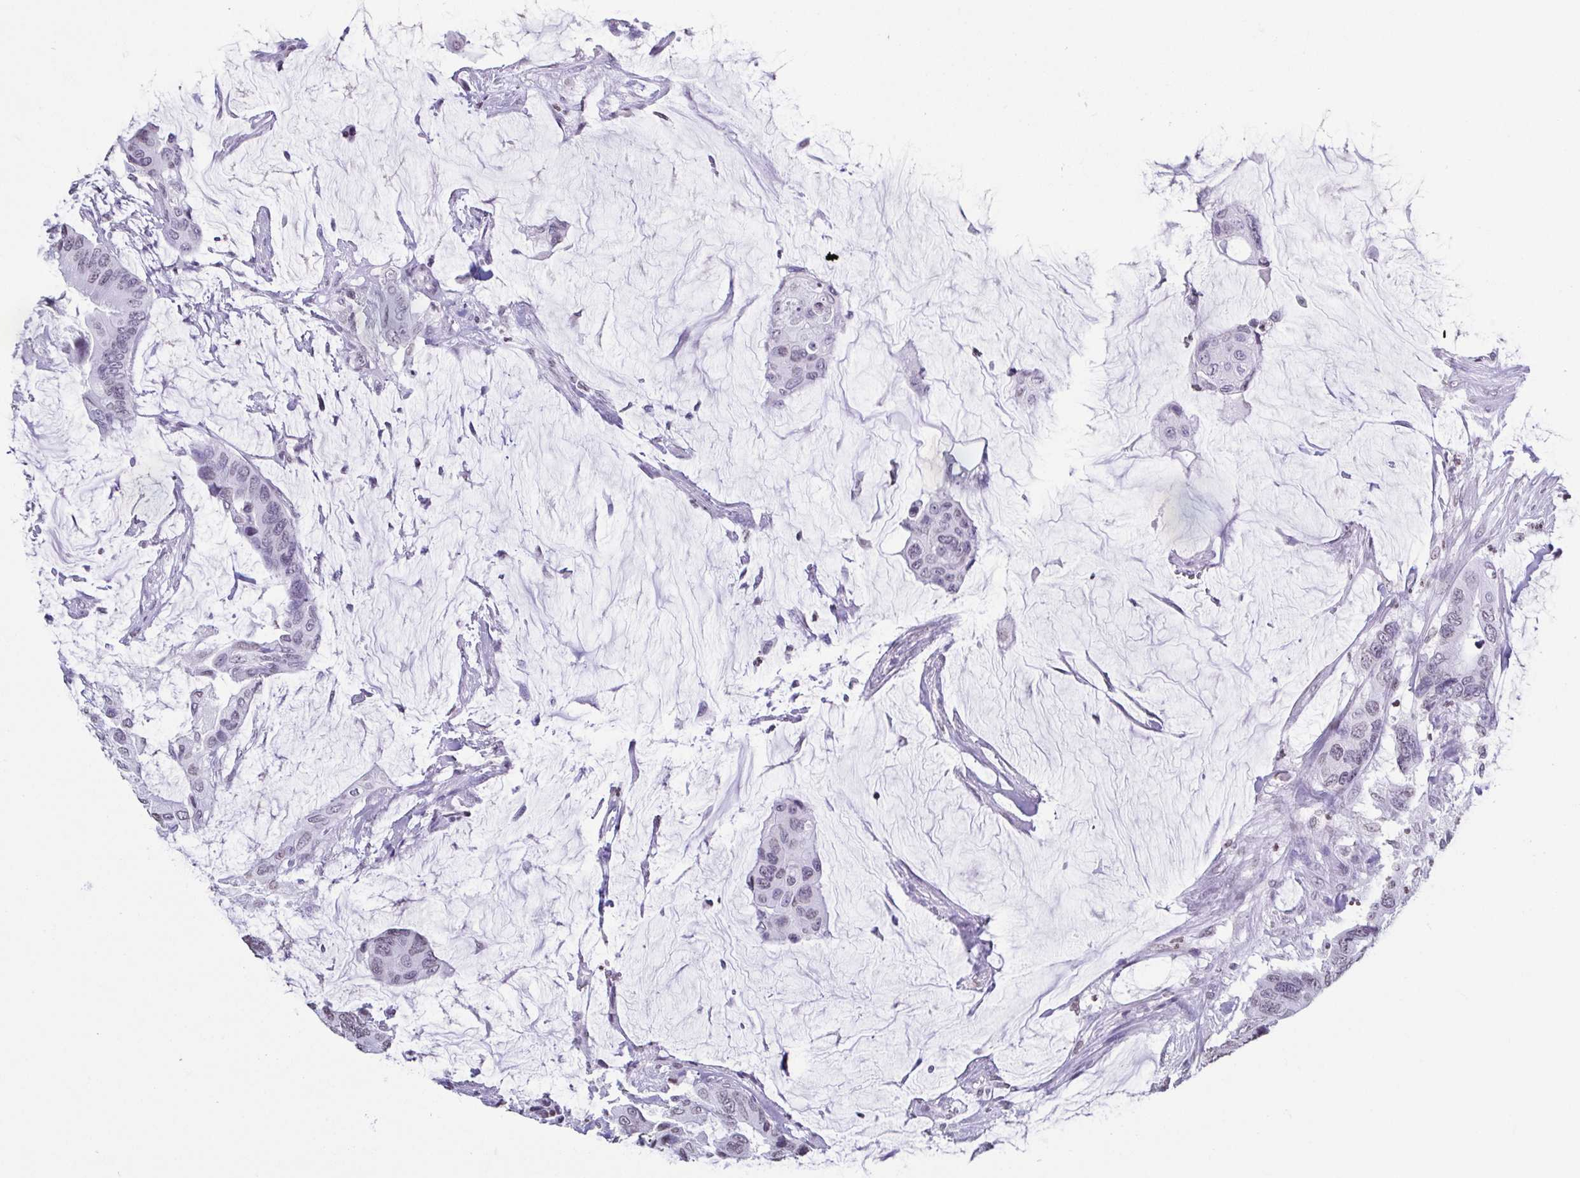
{"staining": {"intensity": "negative", "quantity": "none", "location": "none"}, "tissue": "colorectal cancer", "cell_type": "Tumor cells", "image_type": "cancer", "snomed": [{"axis": "morphology", "description": "Adenocarcinoma, NOS"}, {"axis": "topography", "description": "Rectum"}], "caption": "High magnification brightfield microscopy of colorectal cancer stained with DAB (brown) and counterstained with hematoxylin (blue): tumor cells show no significant expression.", "gene": "VCY1B", "patient": {"sex": "female", "age": 59}}